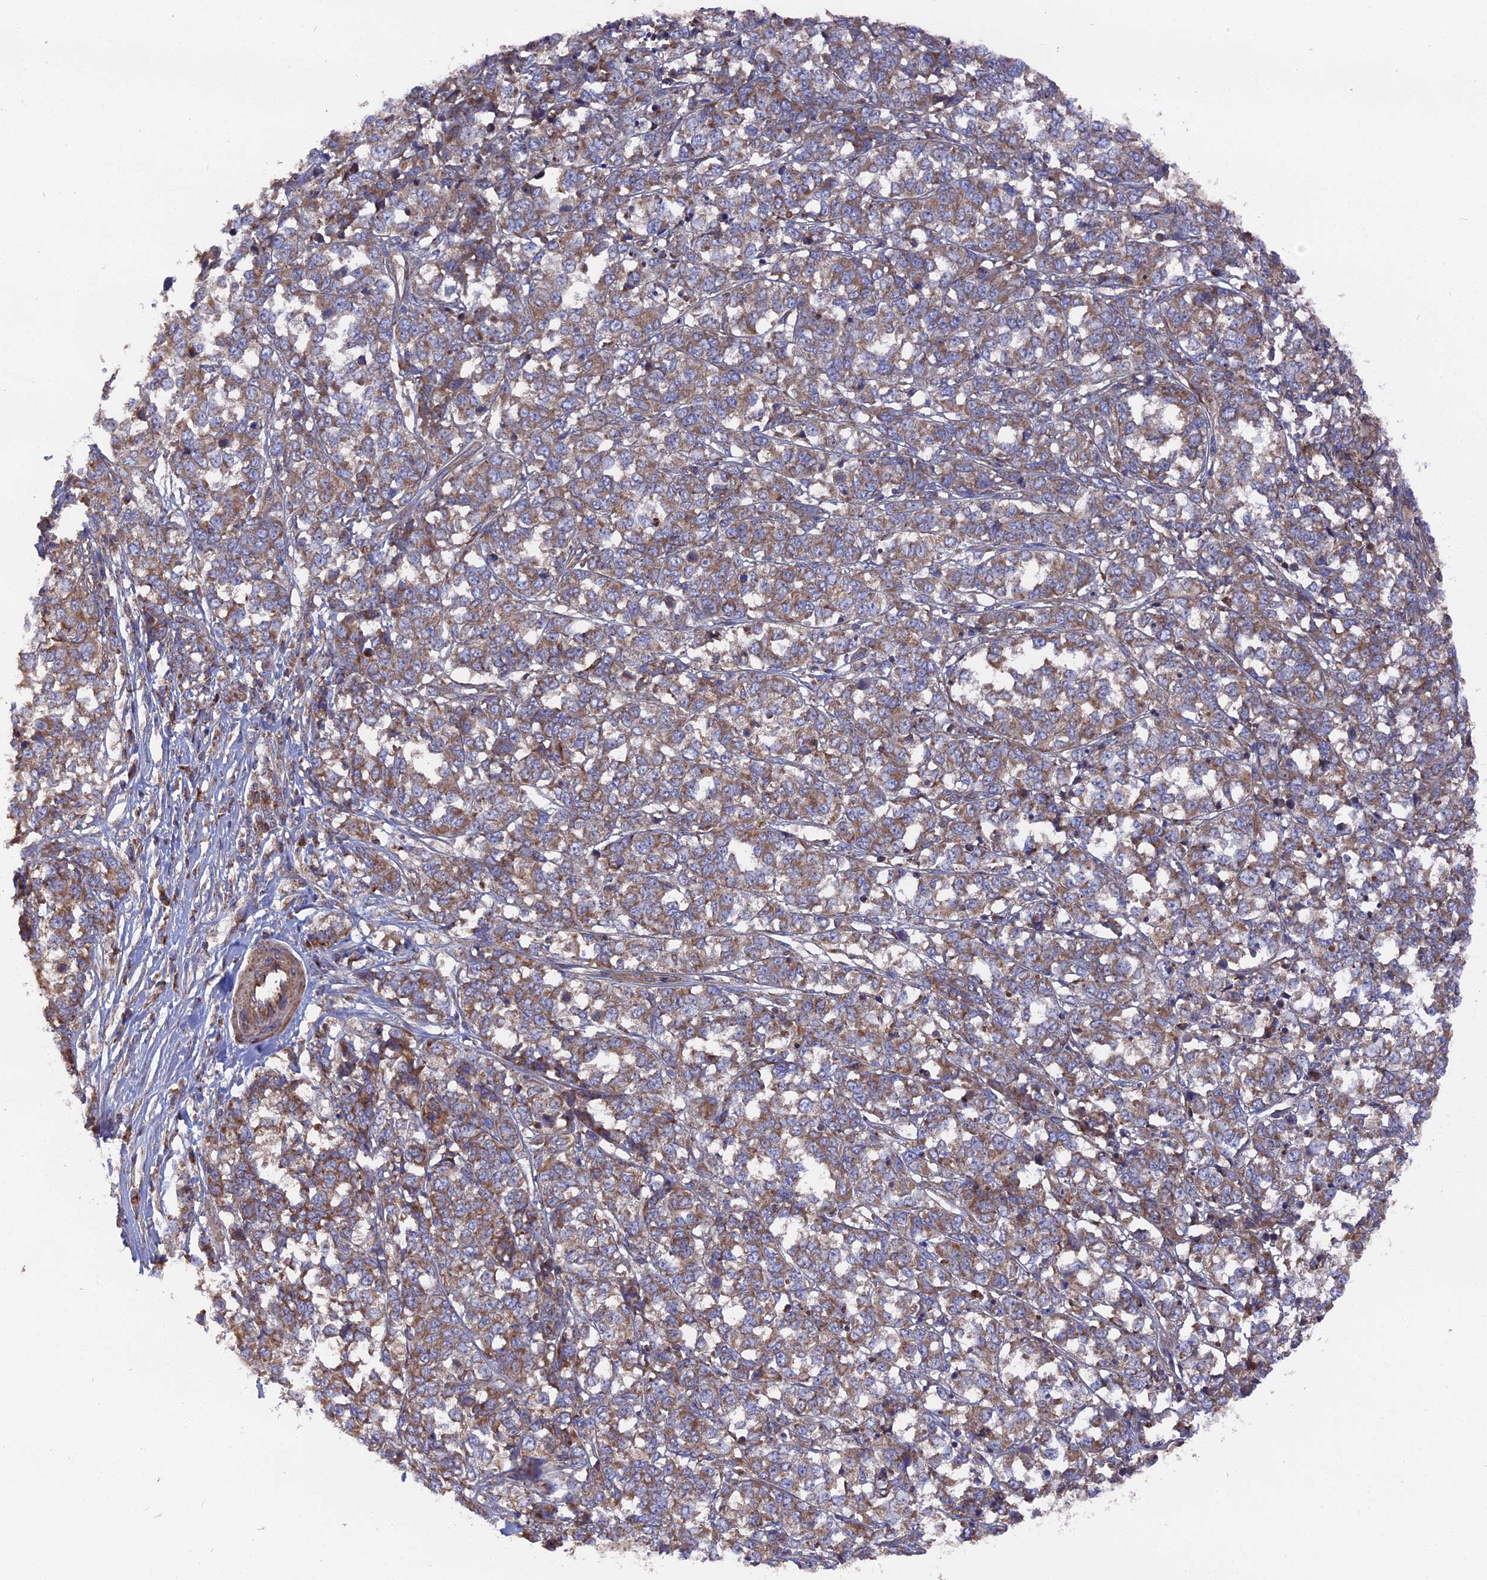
{"staining": {"intensity": "moderate", "quantity": ">75%", "location": "cytoplasmic/membranous"}, "tissue": "melanoma", "cell_type": "Tumor cells", "image_type": "cancer", "snomed": [{"axis": "morphology", "description": "Malignant melanoma, NOS"}, {"axis": "topography", "description": "Skin"}], "caption": "DAB immunohistochemical staining of human malignant melanoma demonstrates moderate cytoplasmic/membranous protein expression in about >75% of tumor cells.", "gene": "TELO2", "patient": {"sex": "female", "age": 72}}